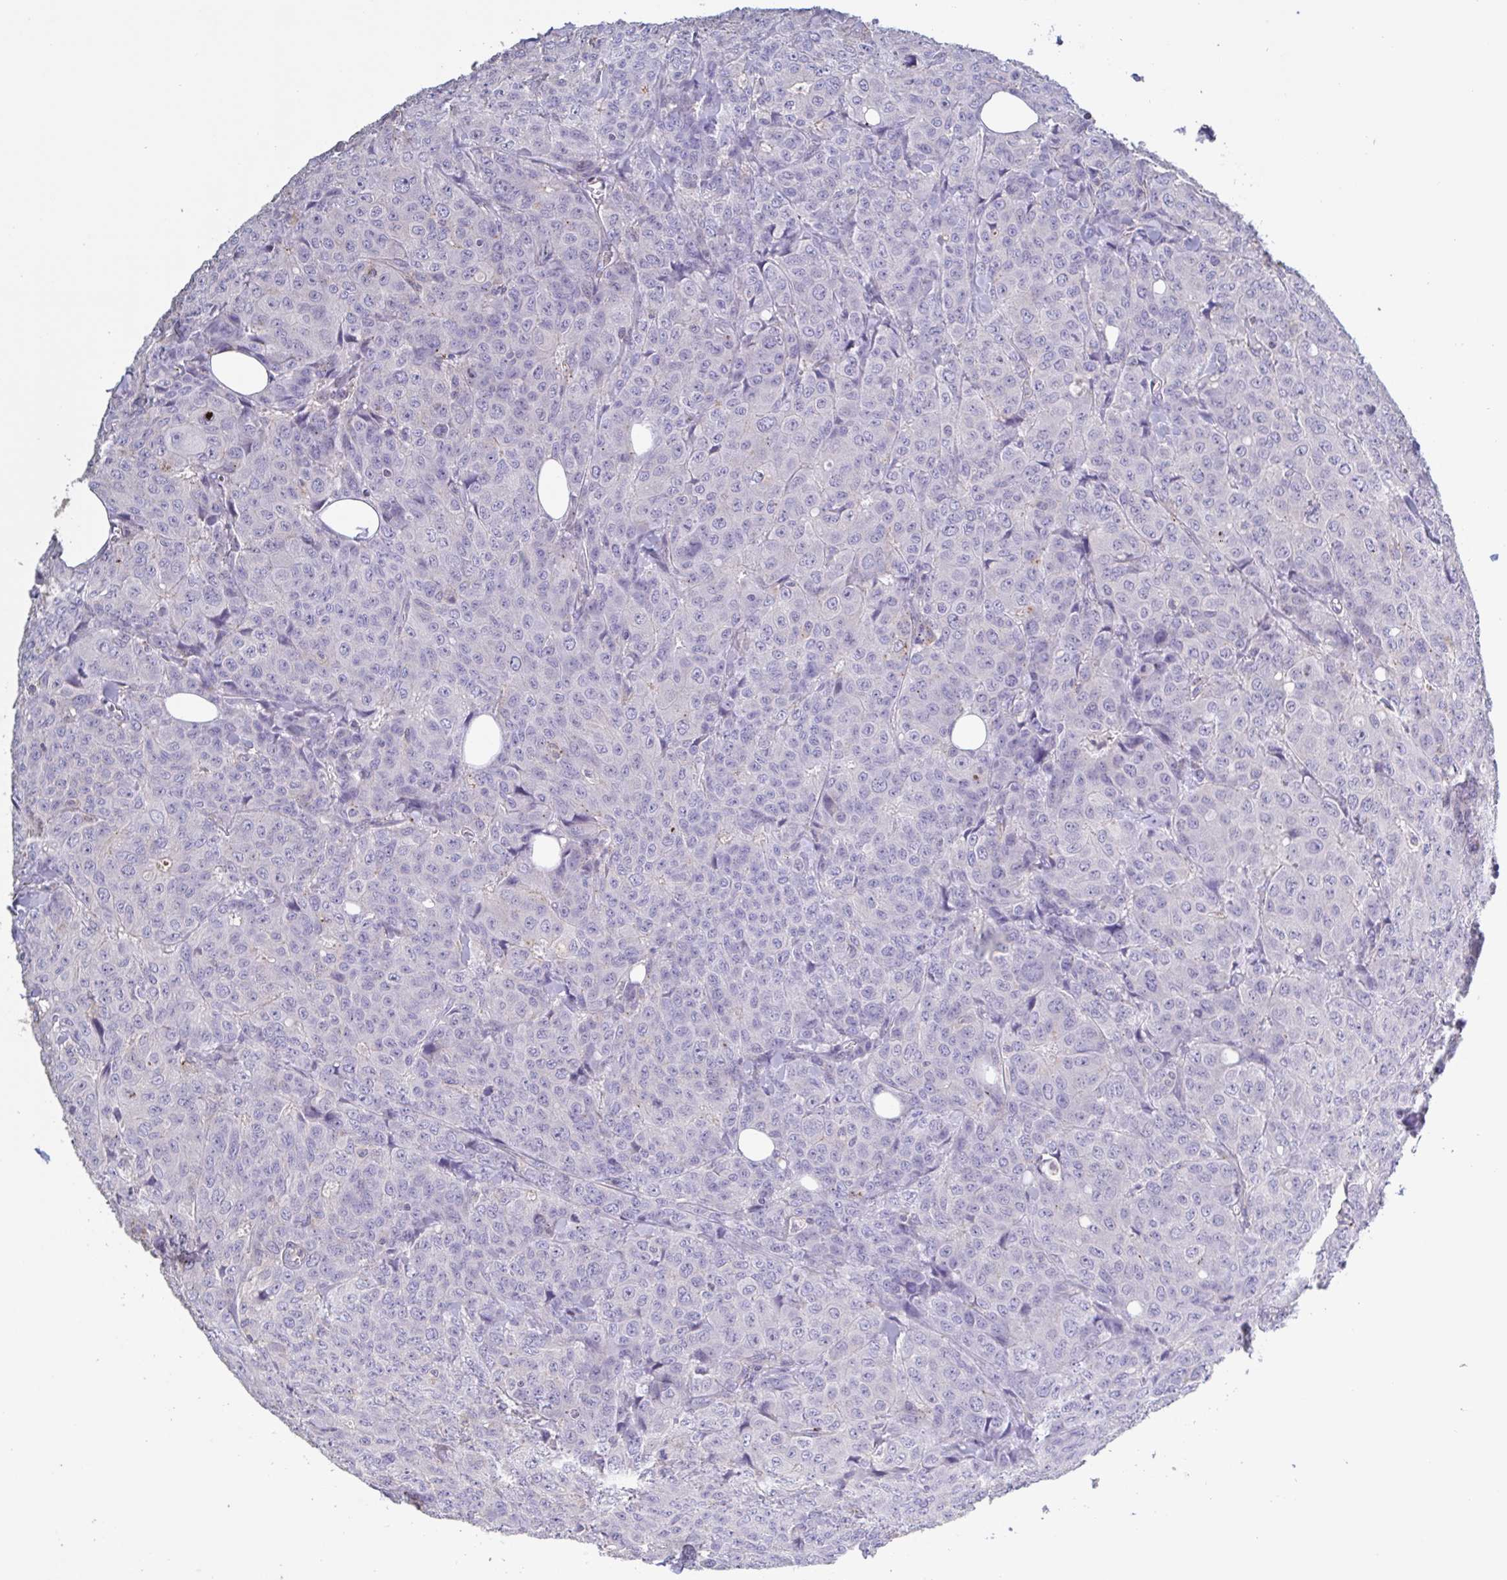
{"staining": {"intensity": "negative", "quantity": "none", "location": "none"}, "tissue": "breast cancer", "cell_type": "Tumor cells", "image_type": "cancer", "snomed": [{"axis": "morphology", "description": "Duct carcinoma"}, {"axis": "topography", "description": "Breast"}], "caption": "Tumor cells are negative for protein expression in human invasive ductal carcinoma (breast).", "gene": "CHMP5", "patient": {"sex": "female", "age": 43}}